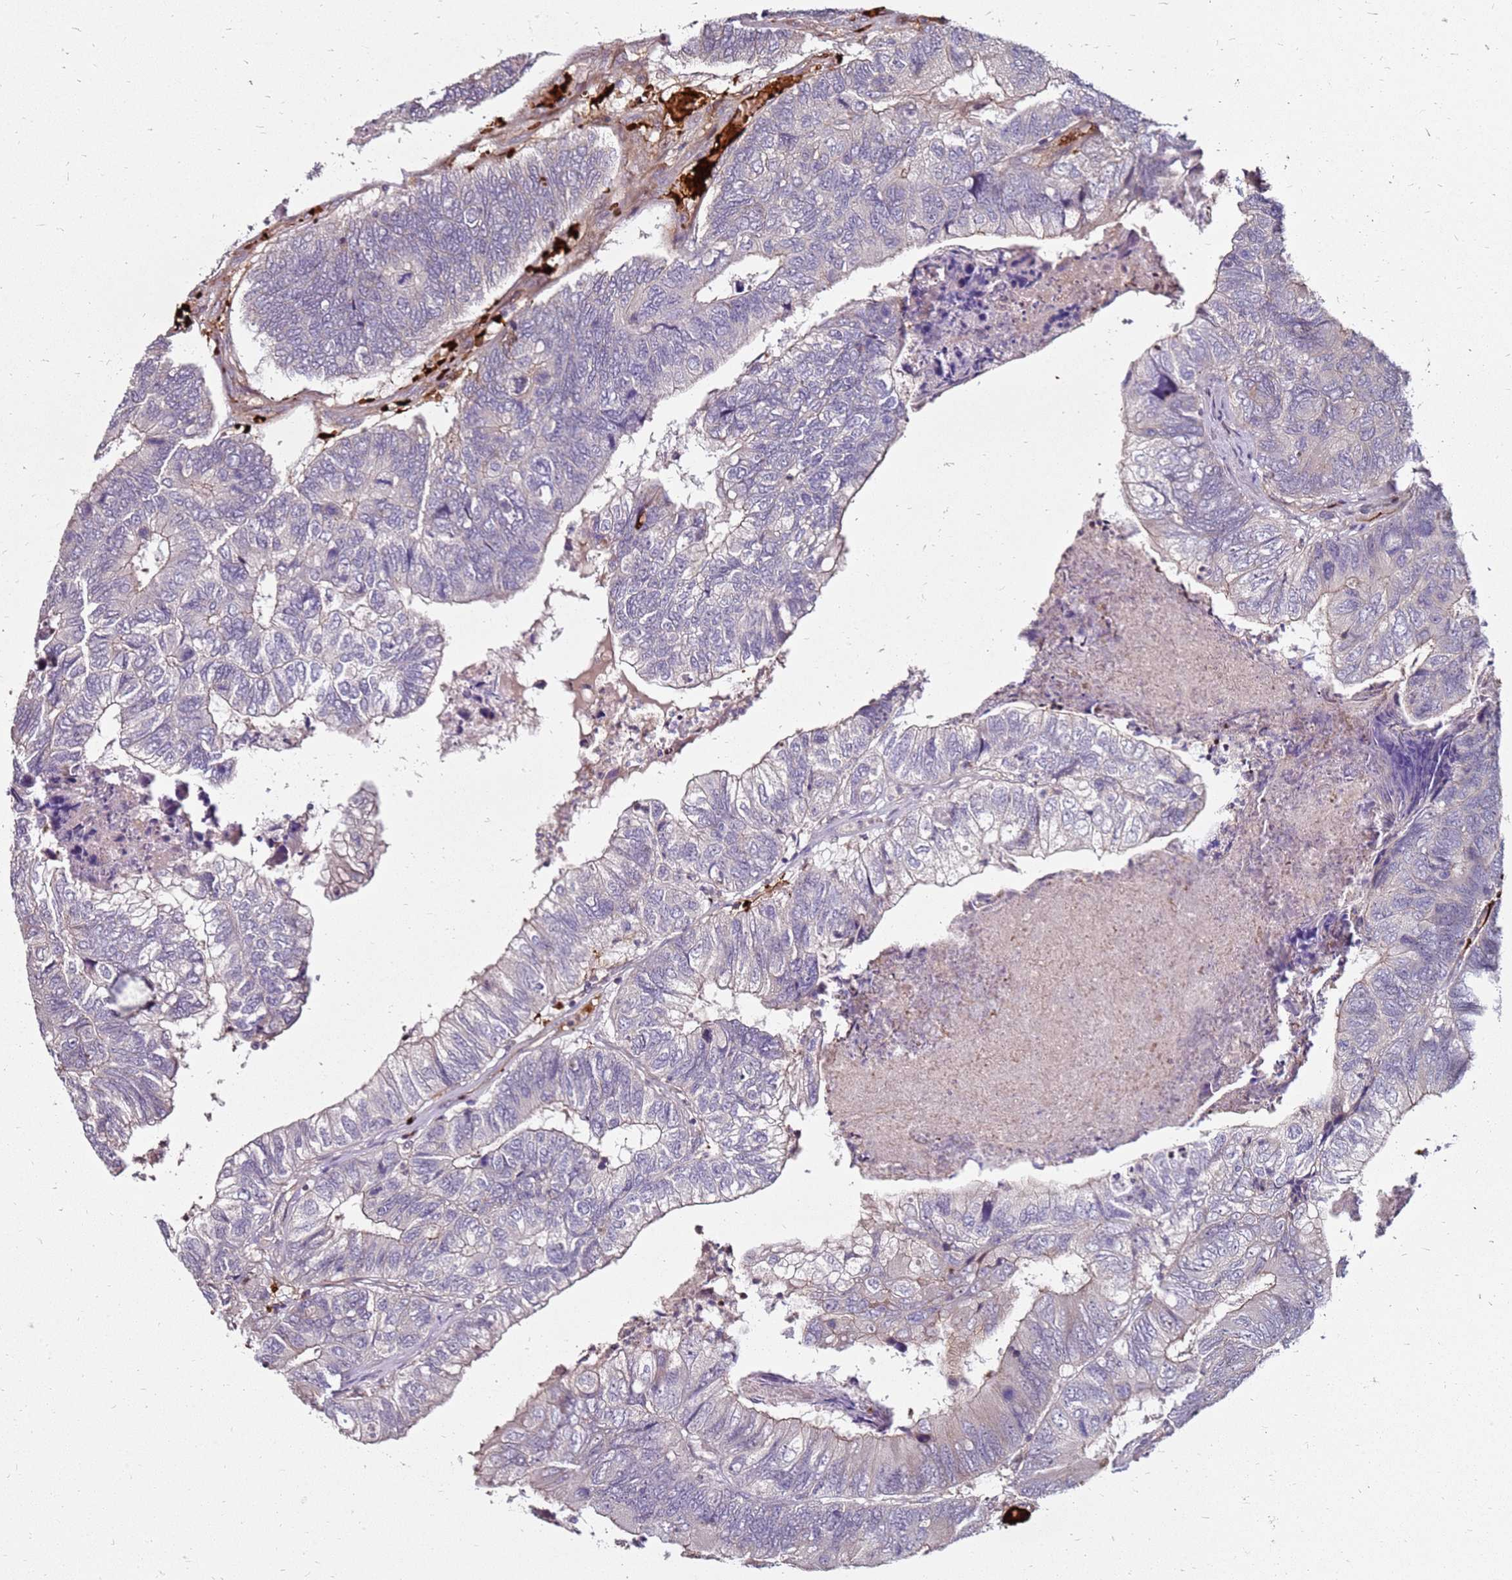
{"staining": {"intensity": "negative", "quantity": "none", "location": "none"}, "tissue": "colorectal cancer", "cell_type": "Tumor cells", "image_type": "cancer", "snomed": [{"axis": "morphology", "description": "Adenocarcinoma, NOS"}, {"axis": "topography", "description": "Colon"}], "caption": "An immunohistochemistry (IHC) image of adenocarcinoma (colorectal) is shown. There is no staining in tumor cells of adenocarcinoma (colorectal).", "gene": "RNF11", "patient": {"sex": "female", "age": 67}}